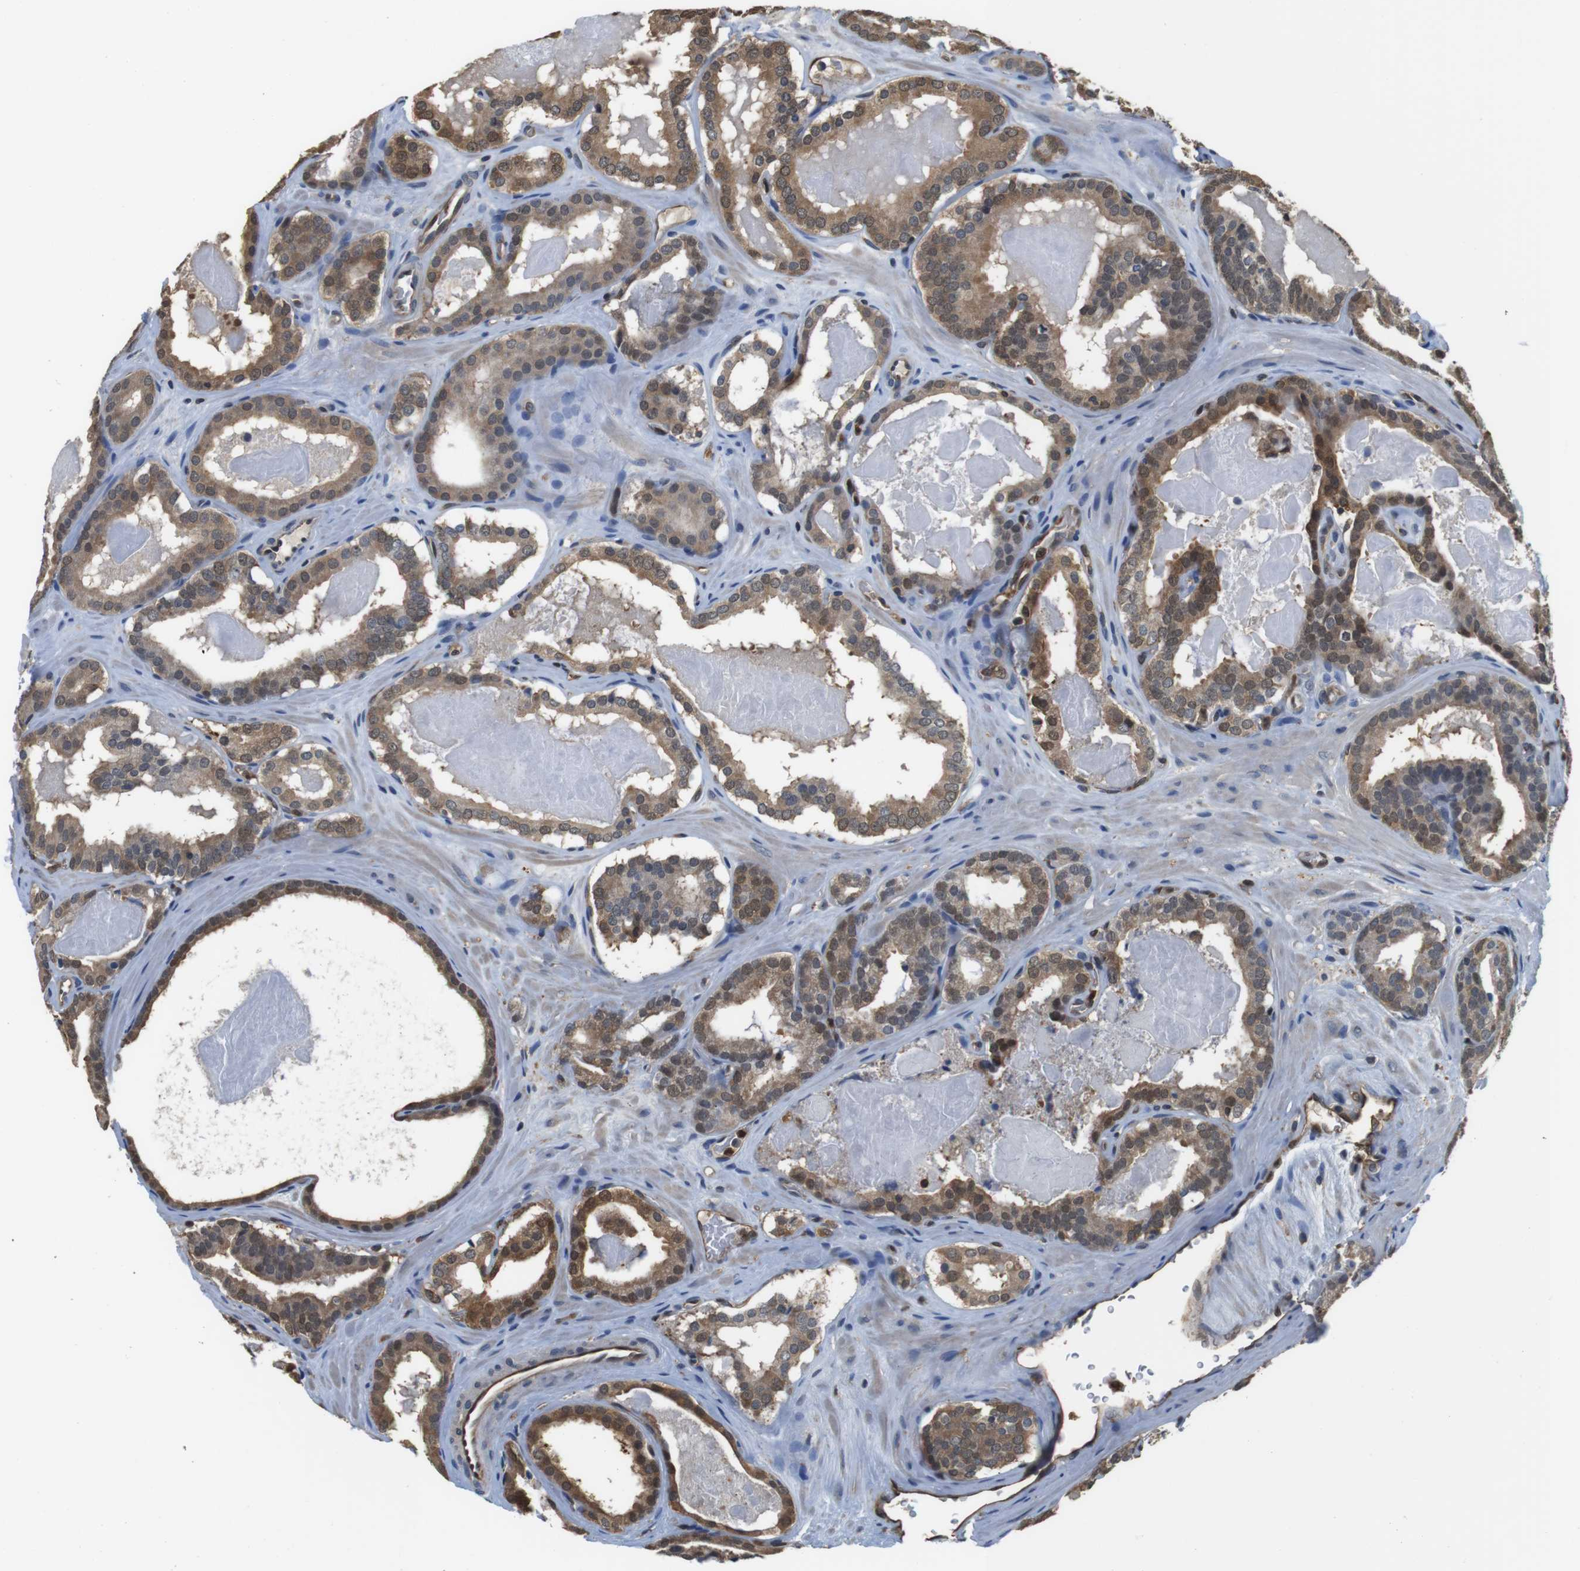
{"staining": {"intensity": "moderate", "quantity": ">75%", "location": "cytoplasmic/membranous,nuclear"}, "tissue": "prostate cancer", "cell_type": "Tumor cells", "image_type": "cancer", "snomed": [{"axis": "morphology", "description": "Adenocarcinoma, High grade"}, {"axis": "topography", "description": "Prostate"}], "caption": "High-grade adenocarcinoma (prostate) stained with DAB IHC shows medium levels of moderate cytoplasmic/membranous and nuclear staining in about >75% of tumor cells.", "gene": "LDHA", "patient": {"sex": "male", "age": 60}}